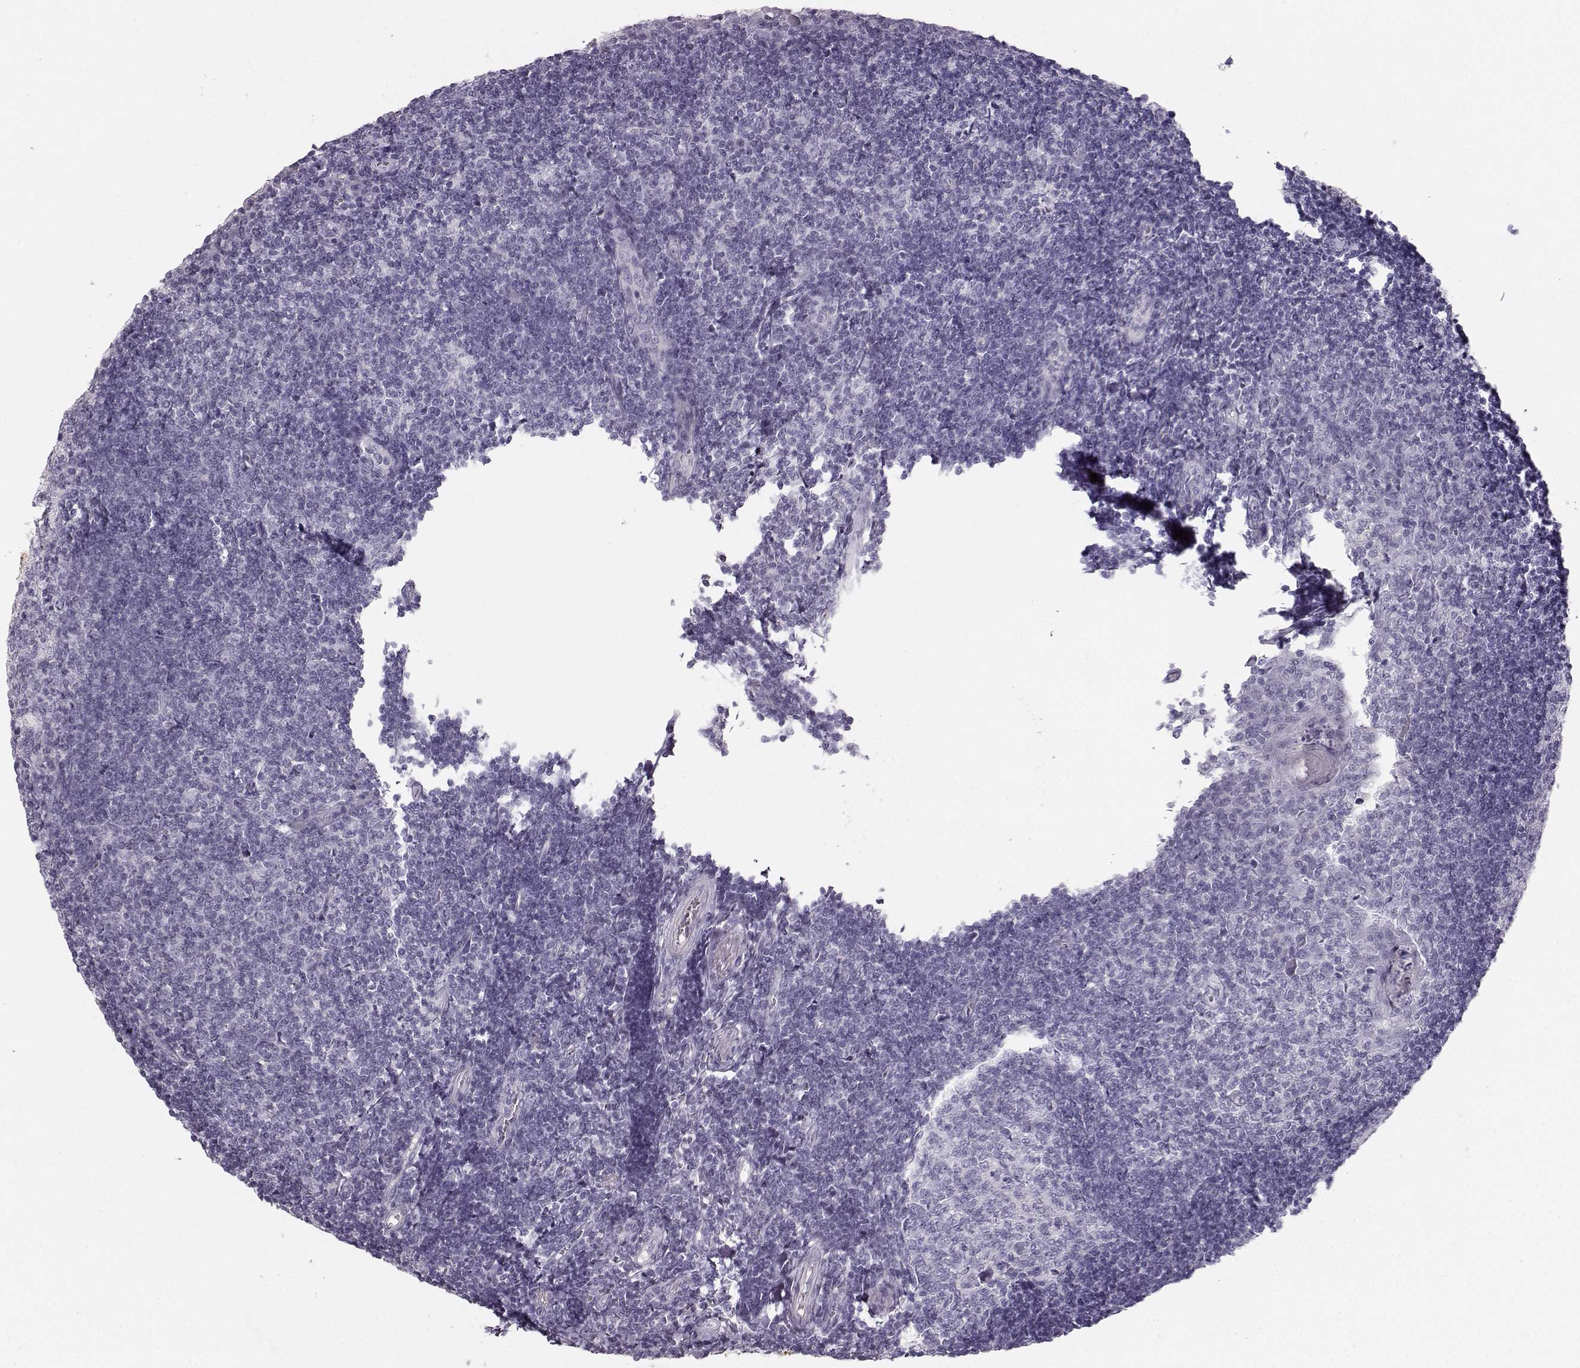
{"staining": {"intensity": "negative", "quantity": "none", "location": "none"}, "tissue": "tonsil", "cell_type": "Germinal center cells", "image_type": "normal", "snomed": [{"axis": "morphology", "description": "Normal tissue, NOS"}, {"axis": "topography", "description": "Tonsil"}], "caption": "IHC of benign tonsil displays no staining in germinal center cells. (DAB IHC, high magnification).", "gene": "CASR", "patient": {"sex": "female", "age": 13}}